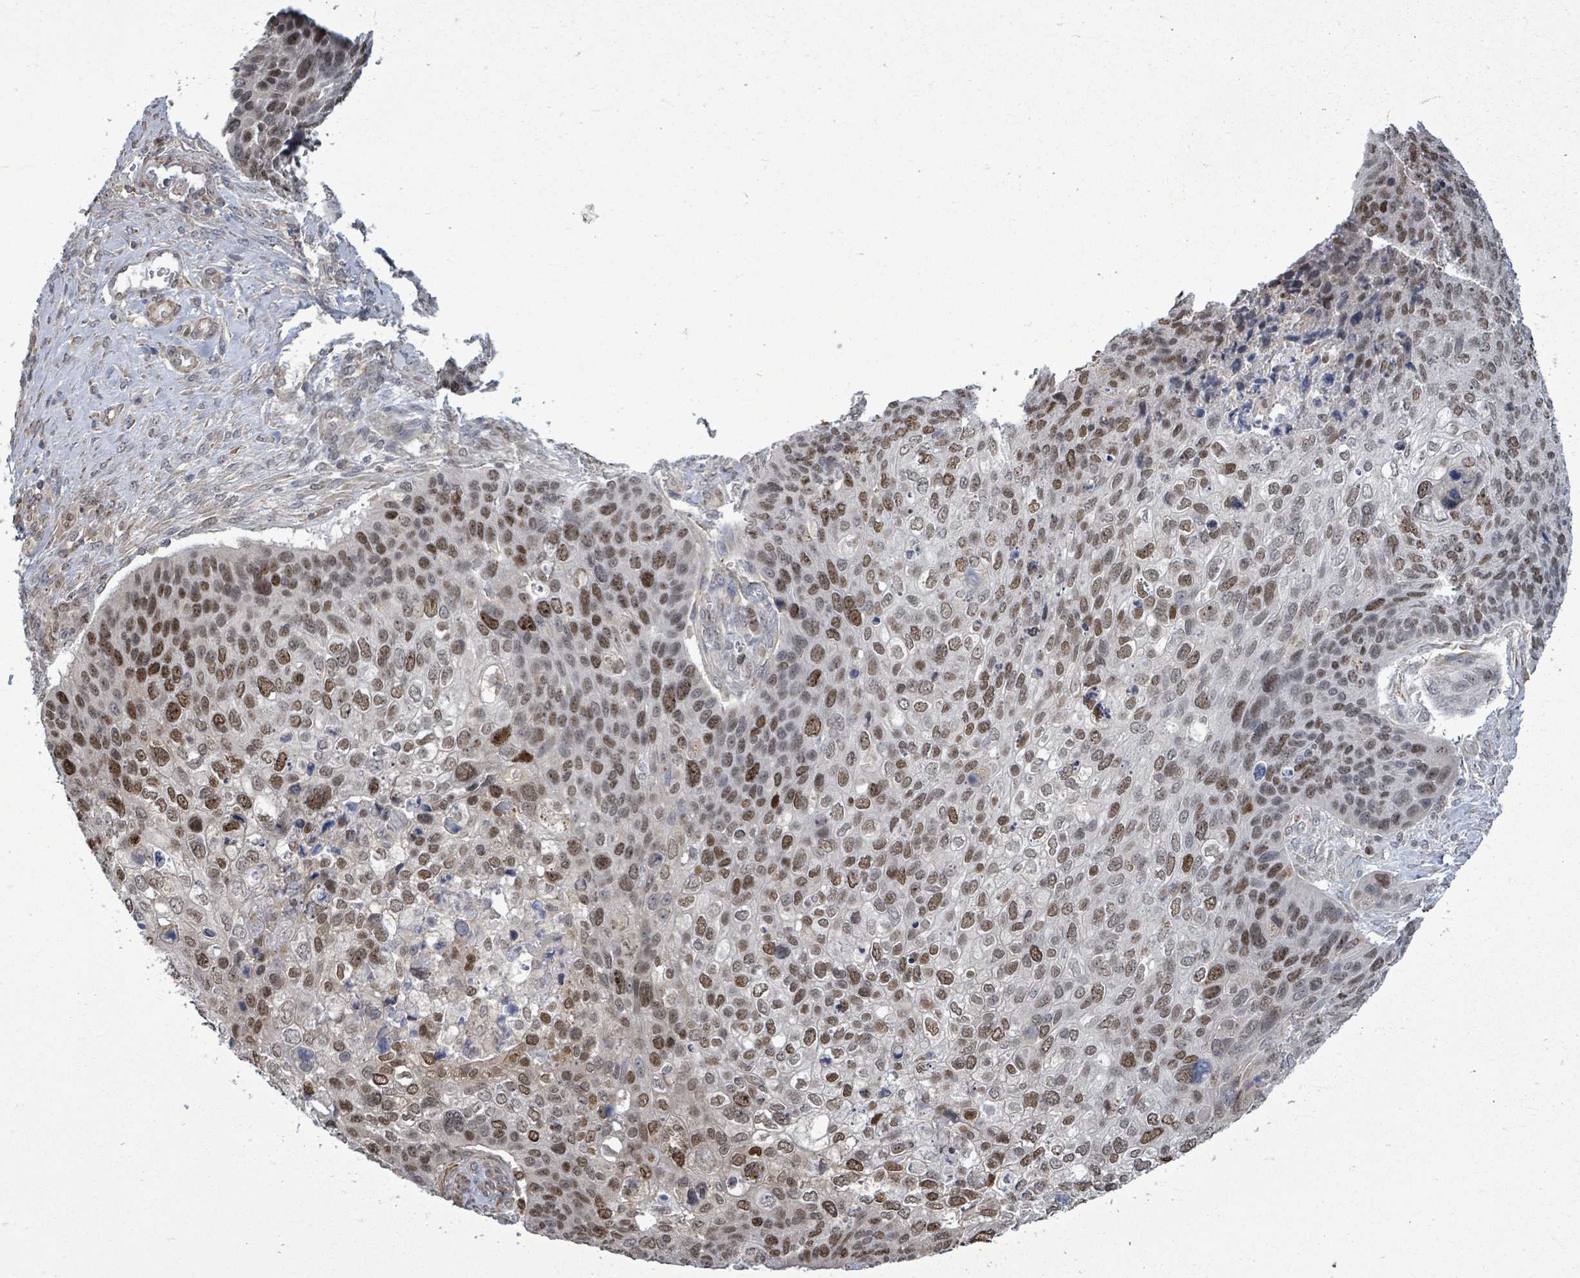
{"staining": {"intensity": "strong", "quantity": "25%-75%", "location": "nuclear"}, "tissue": "skin cancer", "cell_type": "Tumor cells", "image_type": "cancer", "snomed": [{"axis": "morphology", "description": "Basal cell carcinoma"}, {"axis": "topography", "description": "Skin"}], "caption": "A brown stain labels strong nuclear staining of a protein in human basal cell carcinoma (skin) tumor cells.", "gene": "PAPSS1", "patient": {"sex": "female", "age": 74}}